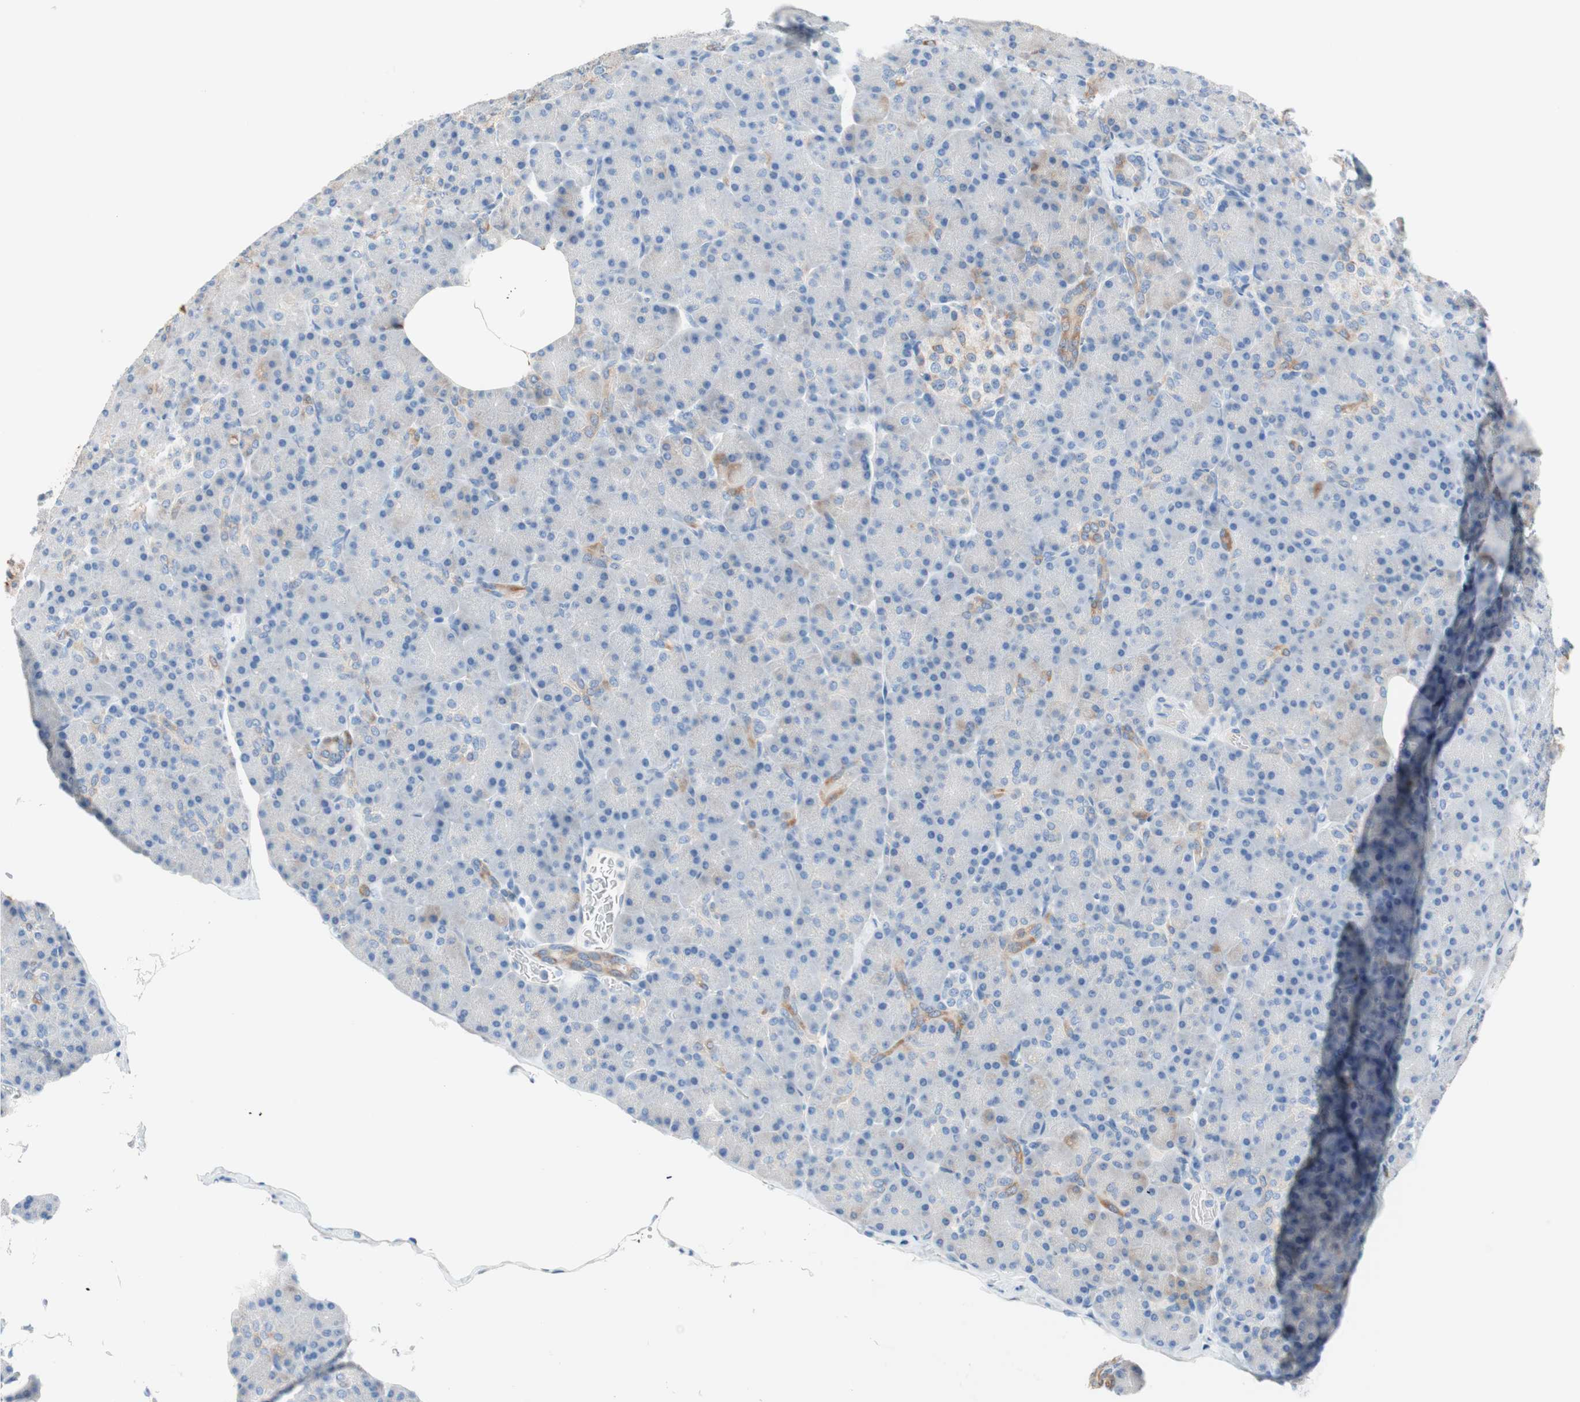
{"staining": {"intensity": "negative", "quantity": "none", "location": "none"}, "tissue": "pancreas", "cell_type": "Exocrine glandular cells", "image_type": "normal", "snomed": [{"axis": "morphology", "description": "Normal tissue, NOS"}, {"axis": "topography", "description": "Pancreas"}], "caption": "IHC histopathology image of benign pancreas stained for a protein (brown), which displays no expression in exocrine glandular cells.", "gene": "GLUL", "patient": {"sex": "female", "age": 43}}